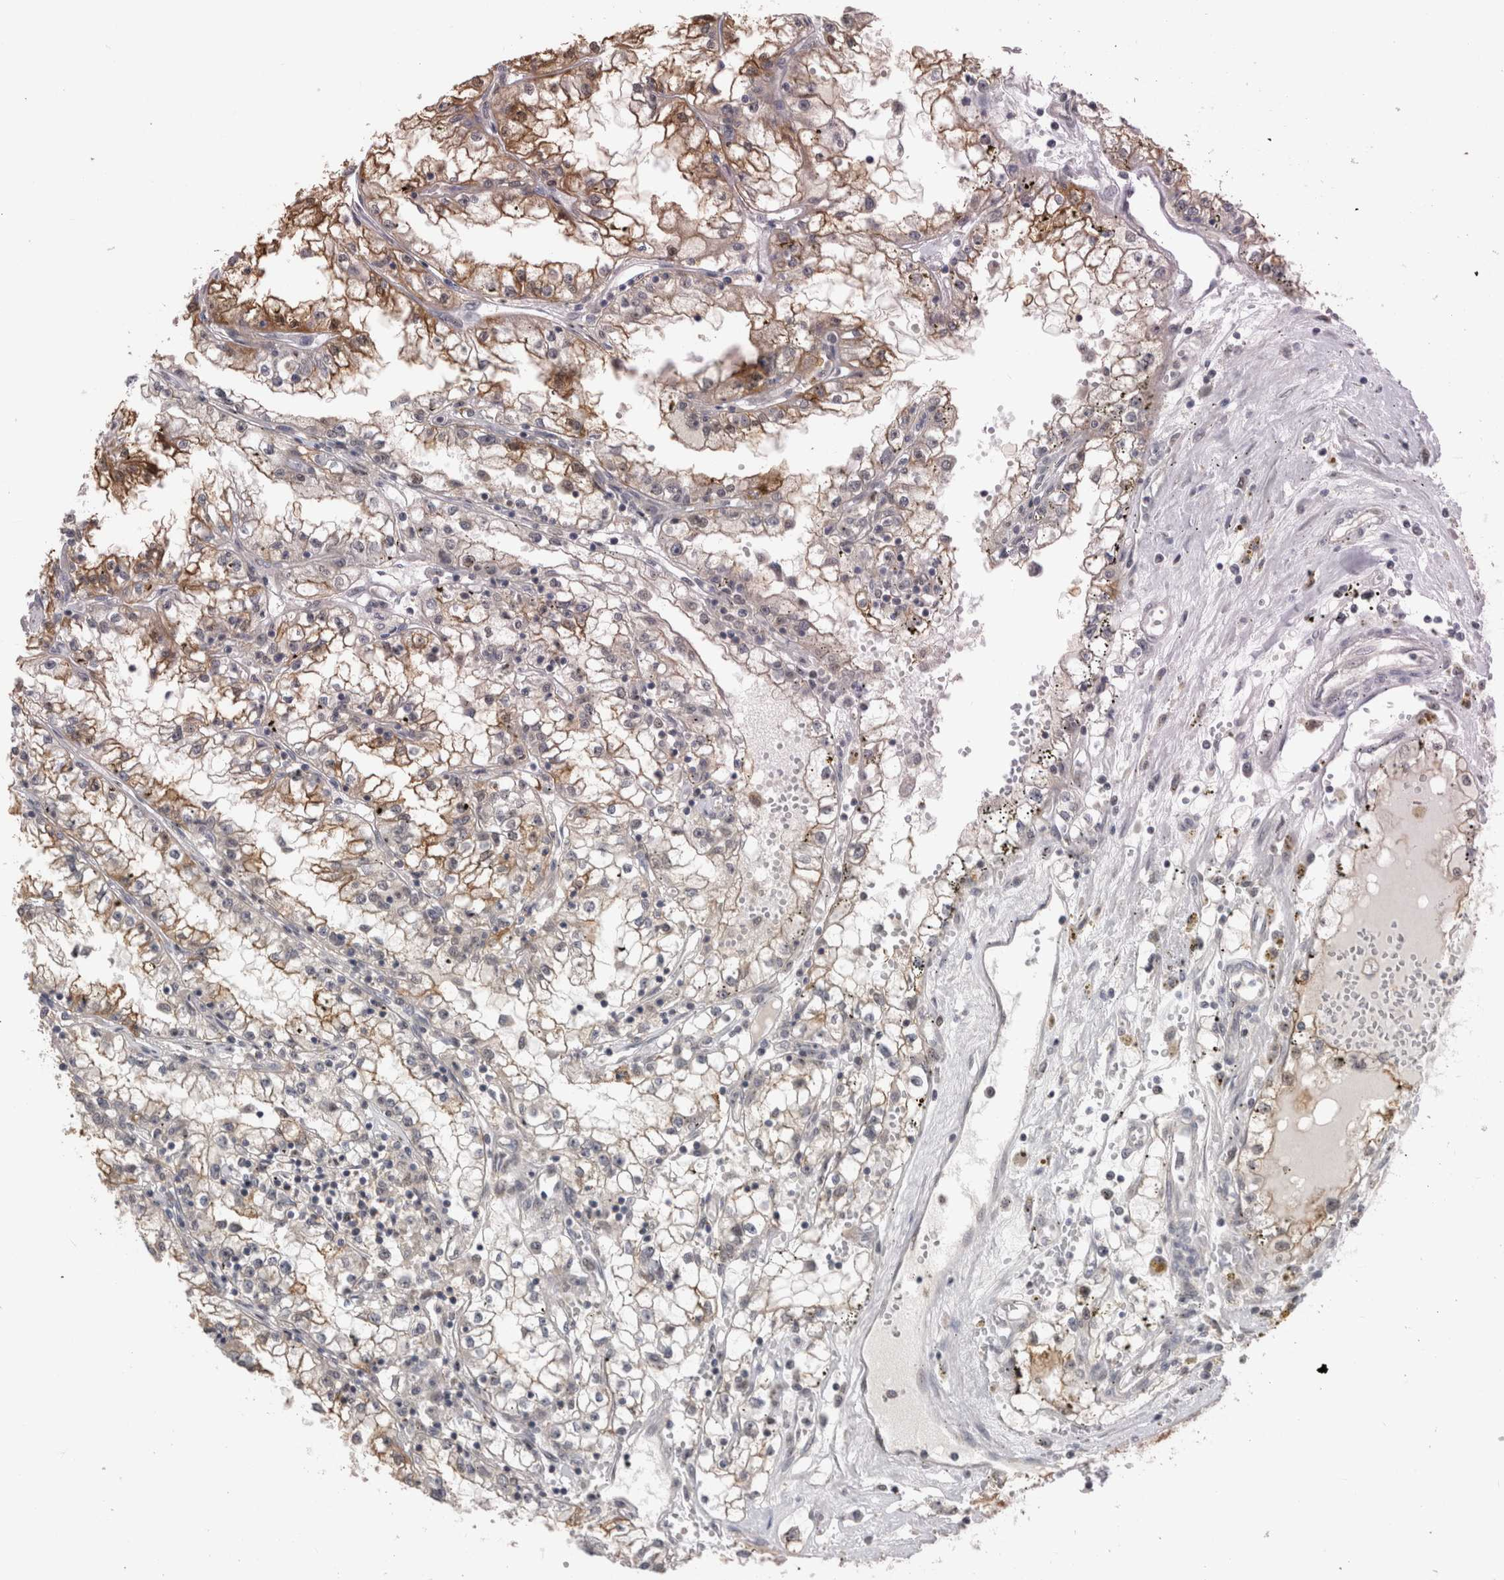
{"staining": {"intensity": "moderate", "quantity": "25%-75%", "location": "cytoplasmic/membranous"}, "tissue": "renal cancer", "cell_type": "Tumor cells", "image_type": "cancer", "snomed": [{"axis": "morphology", "description": "Adenocarcinoma, NOS"}, {"axis": "topography", "description": "Kidney"}], "caption": "Human renal adenocarcinoma stained for a protein (brown) exhibits moderate cytoplasmic/membranous positive expression in about 25%-75% of tumor cells.", "gene": "PIGP", "patient": {"sex": "male", "age": 56}}